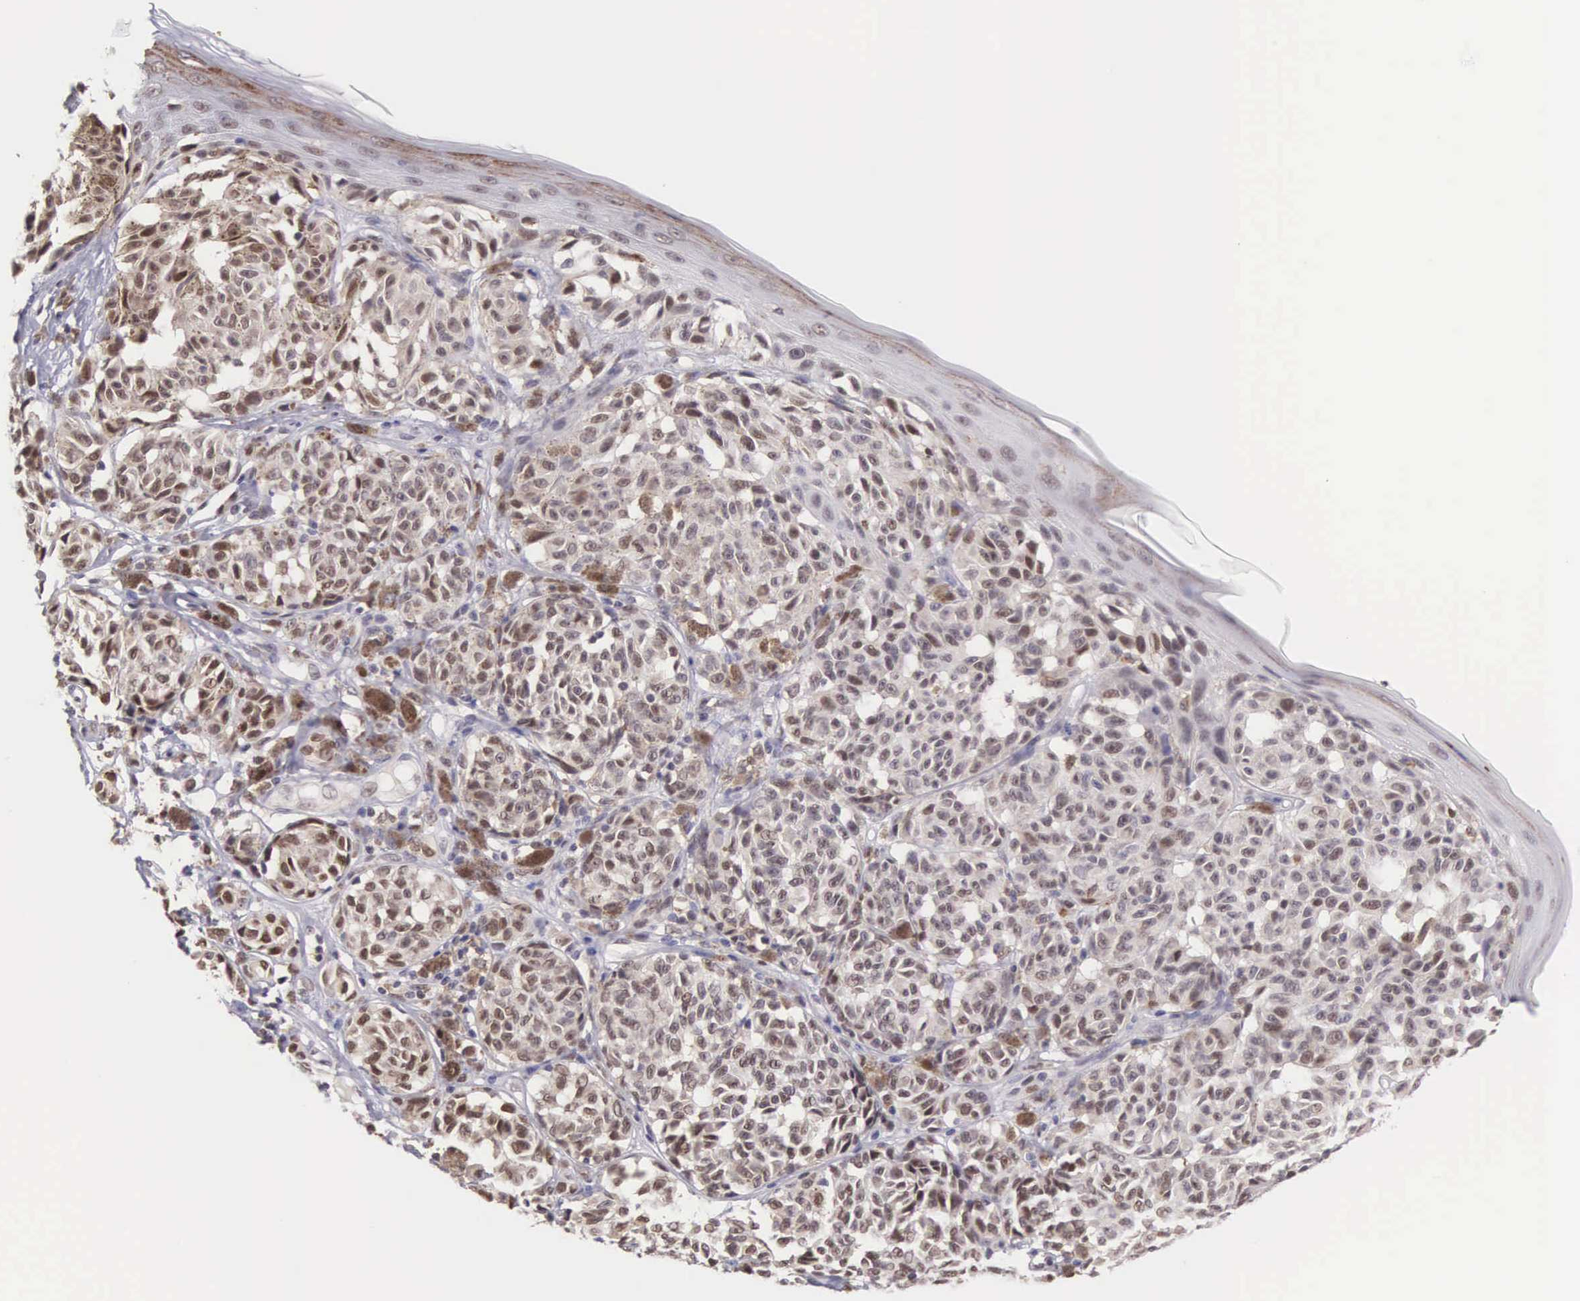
{"staining": {"intensity": "weak", "quantity": "25%-75%", "location": "nuclear"}, "tissue": "melanoma", "cell_type": "Tumor cells", "image_type": "cancer", "snomed": [{"axis": "morphology", "description": "Malignant melanoma, NOS"}, {"axis": "topography", "description": "Skin"}], "caption": "This is a histology image of immunohistochemistry (IHC) staining of melanoma, which shows weak positivity in the nuclear of tumor cells.", "gene": "GRK3", "patient": {"sex": "male", "age": 49}}